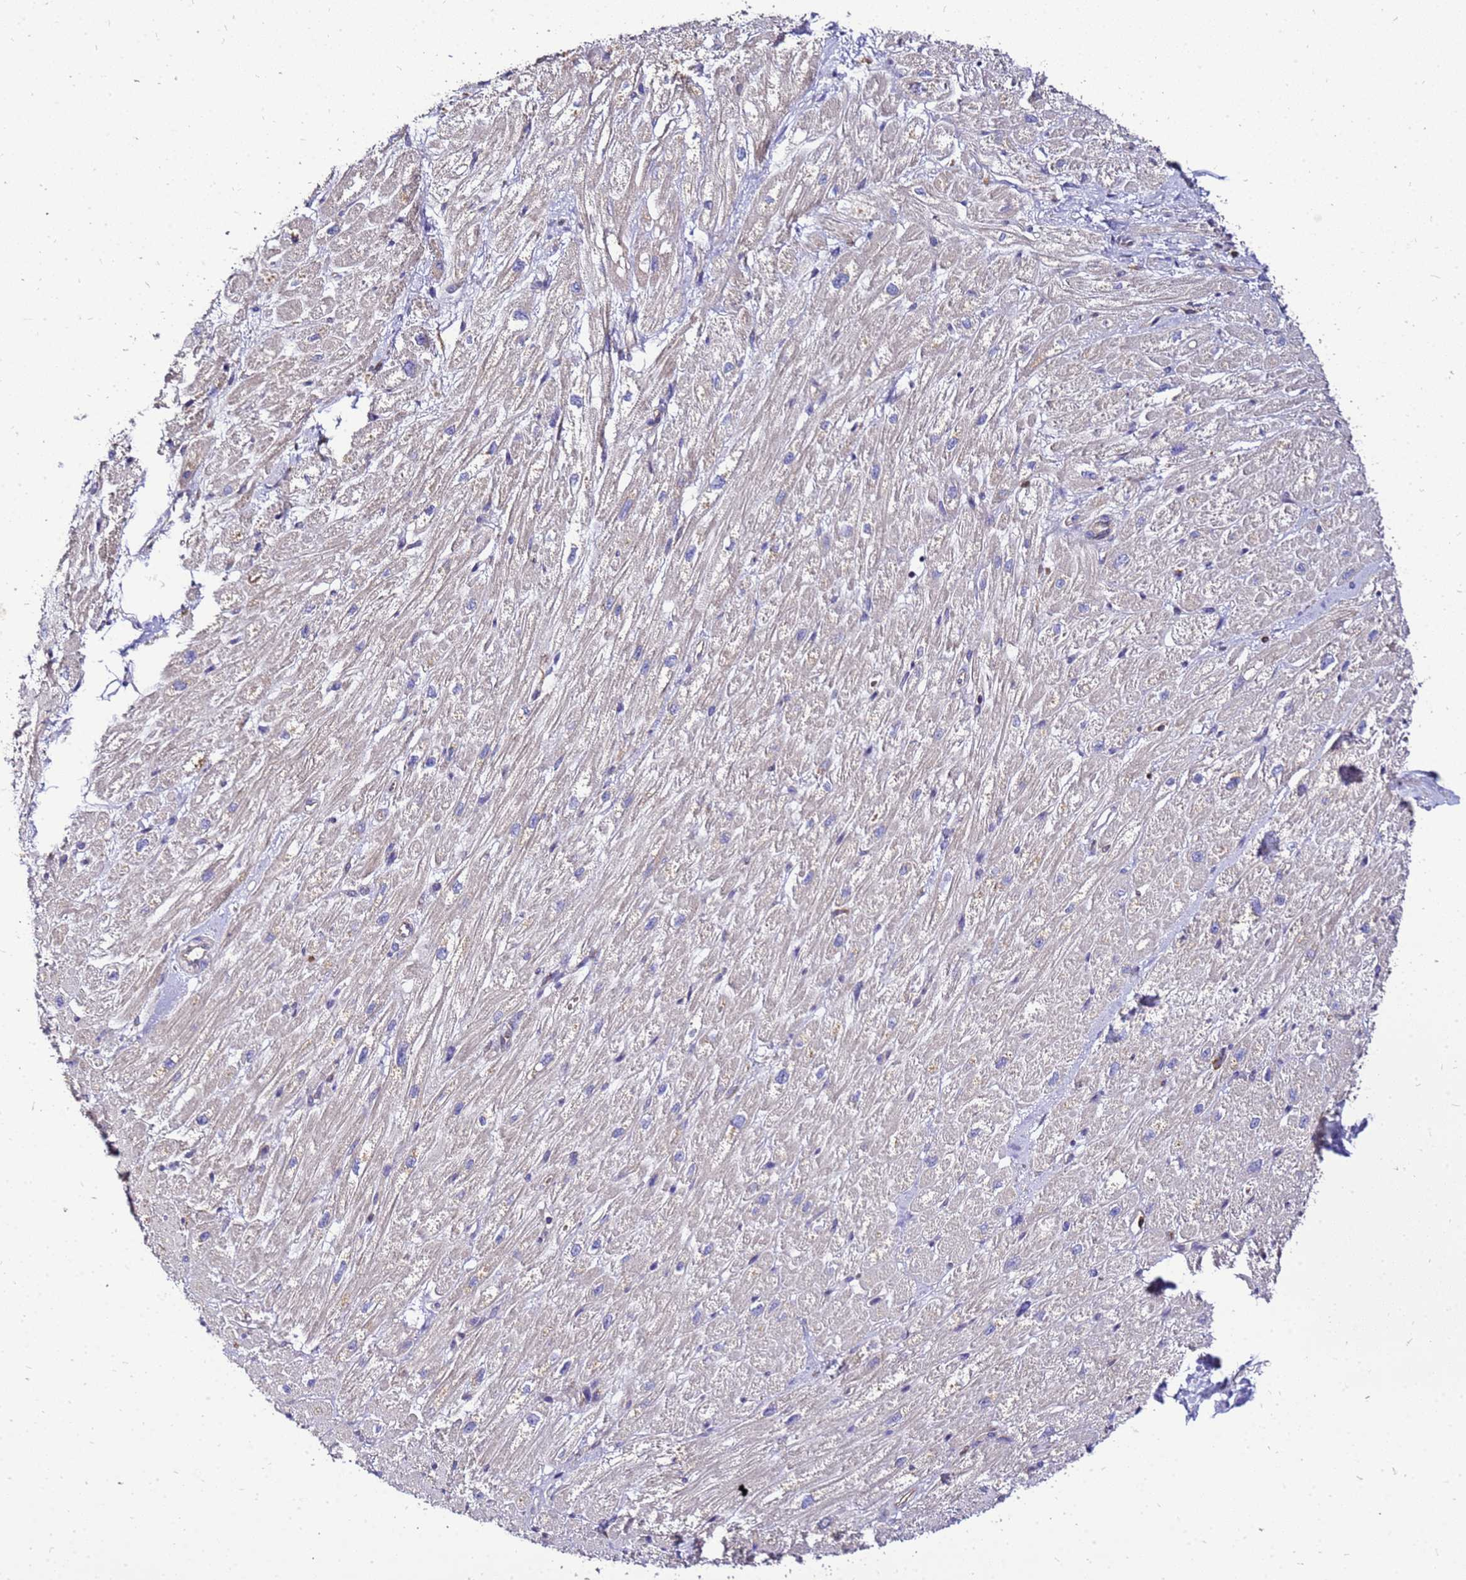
{"staining": {"intensity": "weak", "quantity": ">75%", "location": "cytoplasmic/membranous"}, "tissue": "heart muscle", "cell_type": "Cardiomyocytes", "image_type": "normal", "snomed": [{"axis": "morphology", "description": "Normal tissue, NOS"}, {"axis": "topography", "description": "Heart"}], "caption": "A high-resolution histopathology image shows immunohistochemistry staining of unremarkable heart muscle, which demonstrates weak cytoplasmic/membranous expression in approximately >75% of cardiomyocytes.", "gene": "ADPGK", "patient": {"sex": "male", "age": 65}}